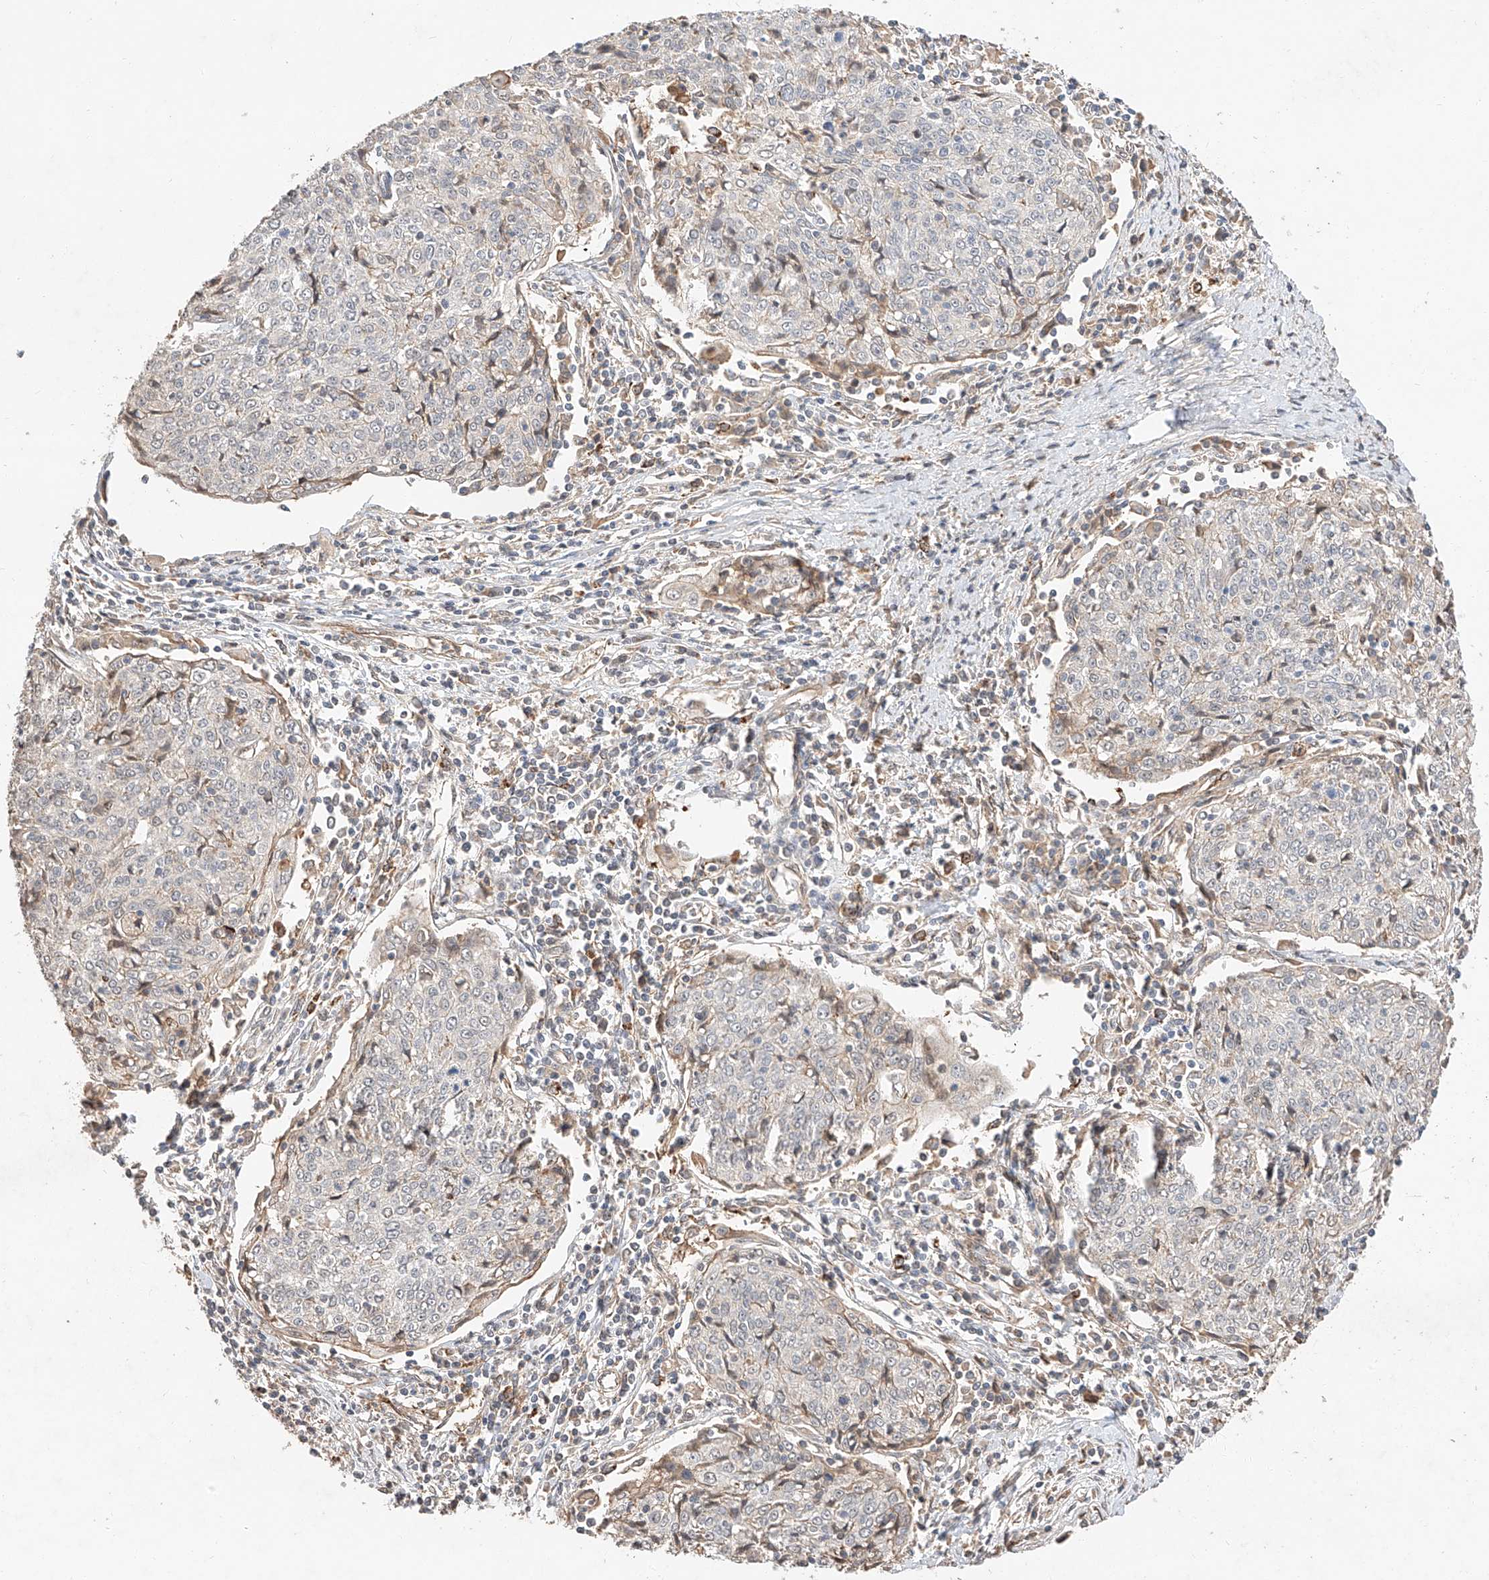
{"staining": {"intensity": "negative", "quantity": "none", "location": "none"}, "tissue": "cervical cancer", "cell_type": "Tumor cells", "image_type": "cancer", "snomed": [{"axis": "morphology", "description": "Squamous cell carcinoma, NOS"}, {"axis": "topography", "description": "Cervix"}], "caption": "IHC of human cervical cancer displays no positivity in tumor cells. (Immunohistochemistry, brightfield microscopy, high magnification).", "gene": "SUSD6", "patient": {"sex": "female", "age": 48}}